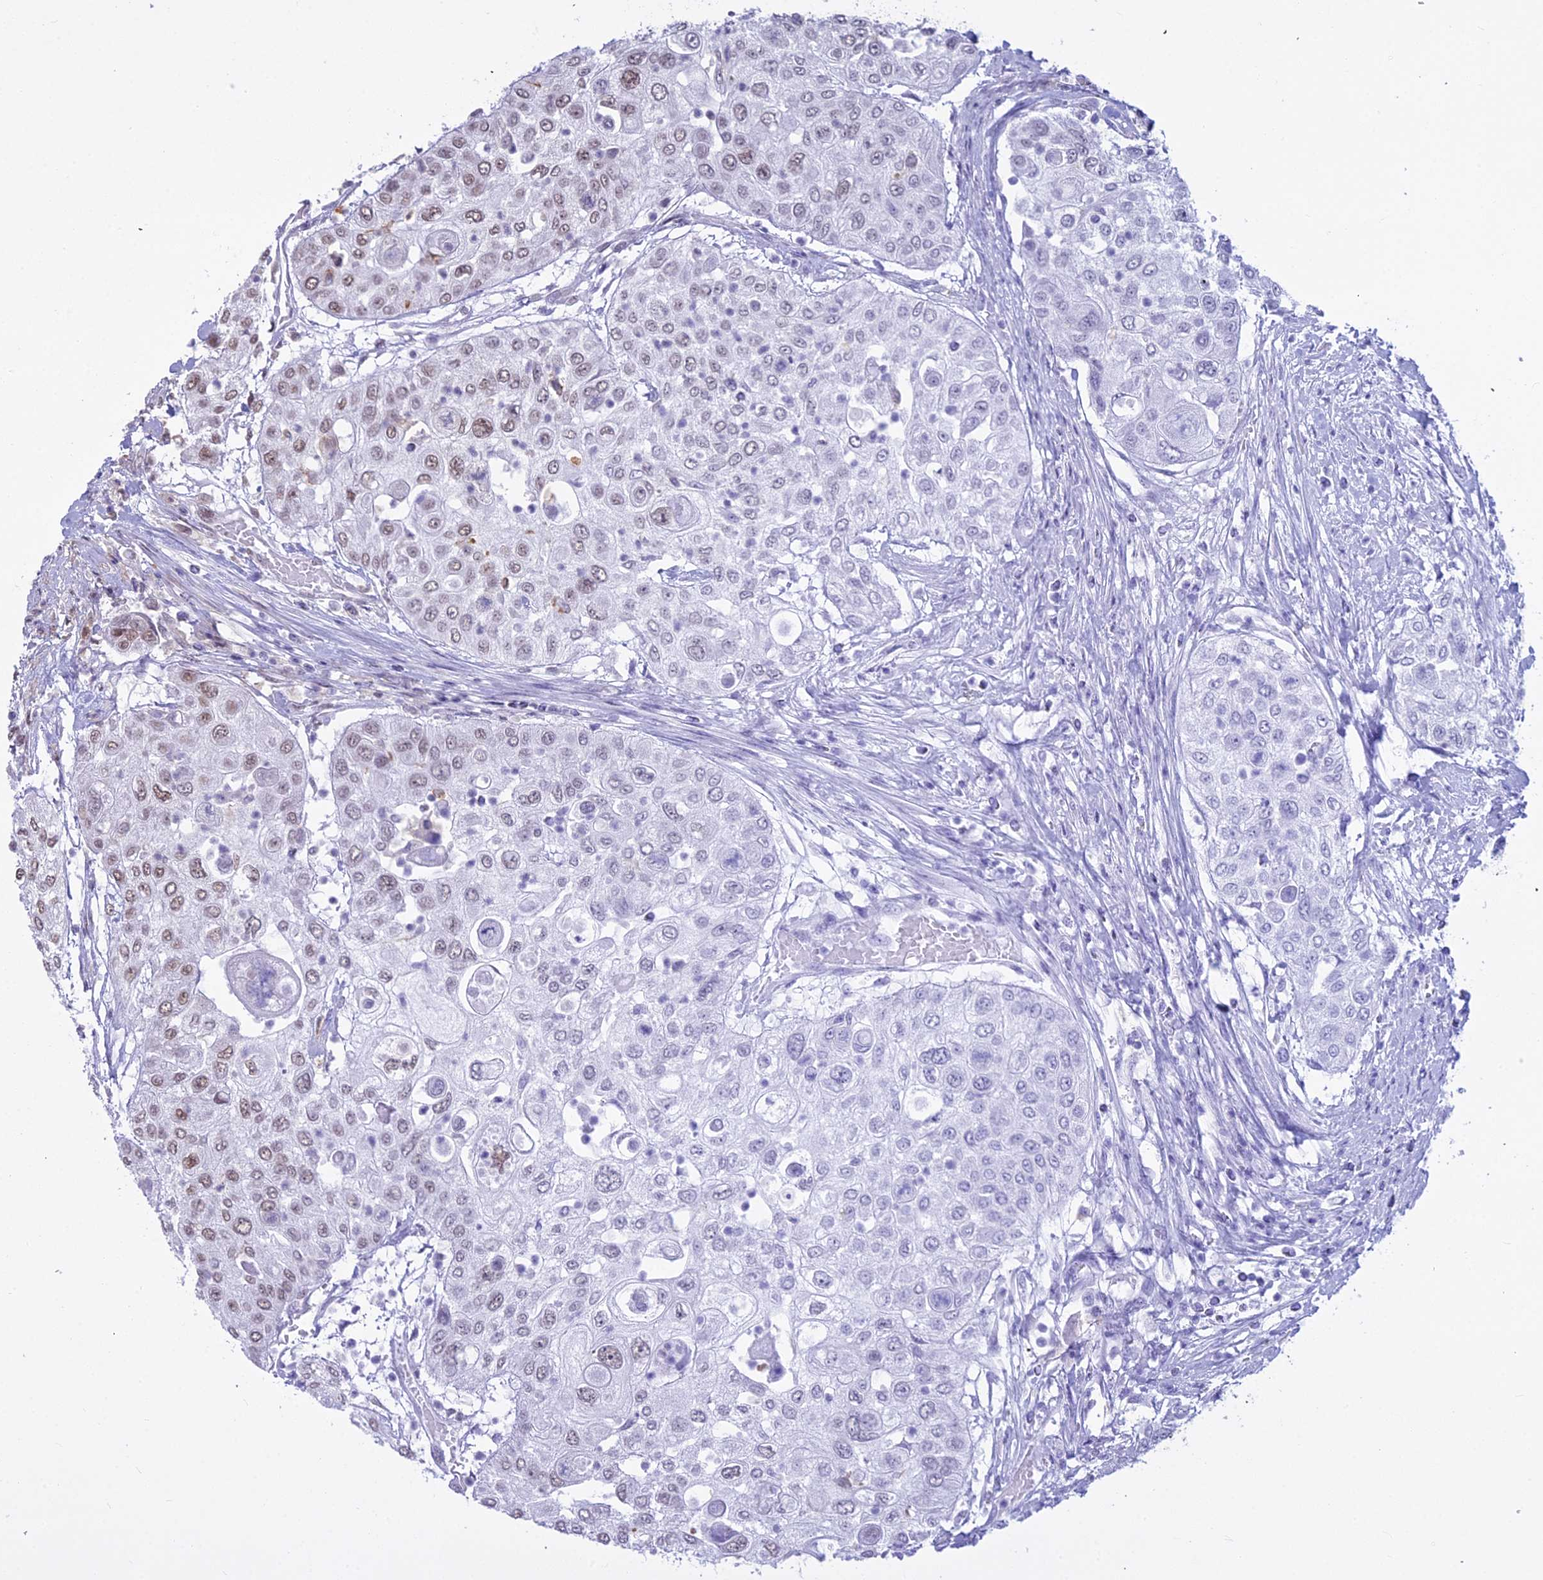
{"staining": {"intensity": "moderate", "quantity": "25%-75%", "location": "nuclear"}, "tissue": "urothelial cancer", "cell_type": "Tumor cells", "image_type": "cancer", "snomed": [{"axis": "morphology", "description": "Urothelial carcinoma, High grade"}, {"axis": "topography", "description": "Urinary bladder"}], "caption": "This image exhibits immunohistochemistry staining of human urothelial cancer, with medium moderate nuclear positivity in approximately 25%-75% of tumor cells.", "gene": "ALG10", "patient": {"sex": "female", "age": 79}}